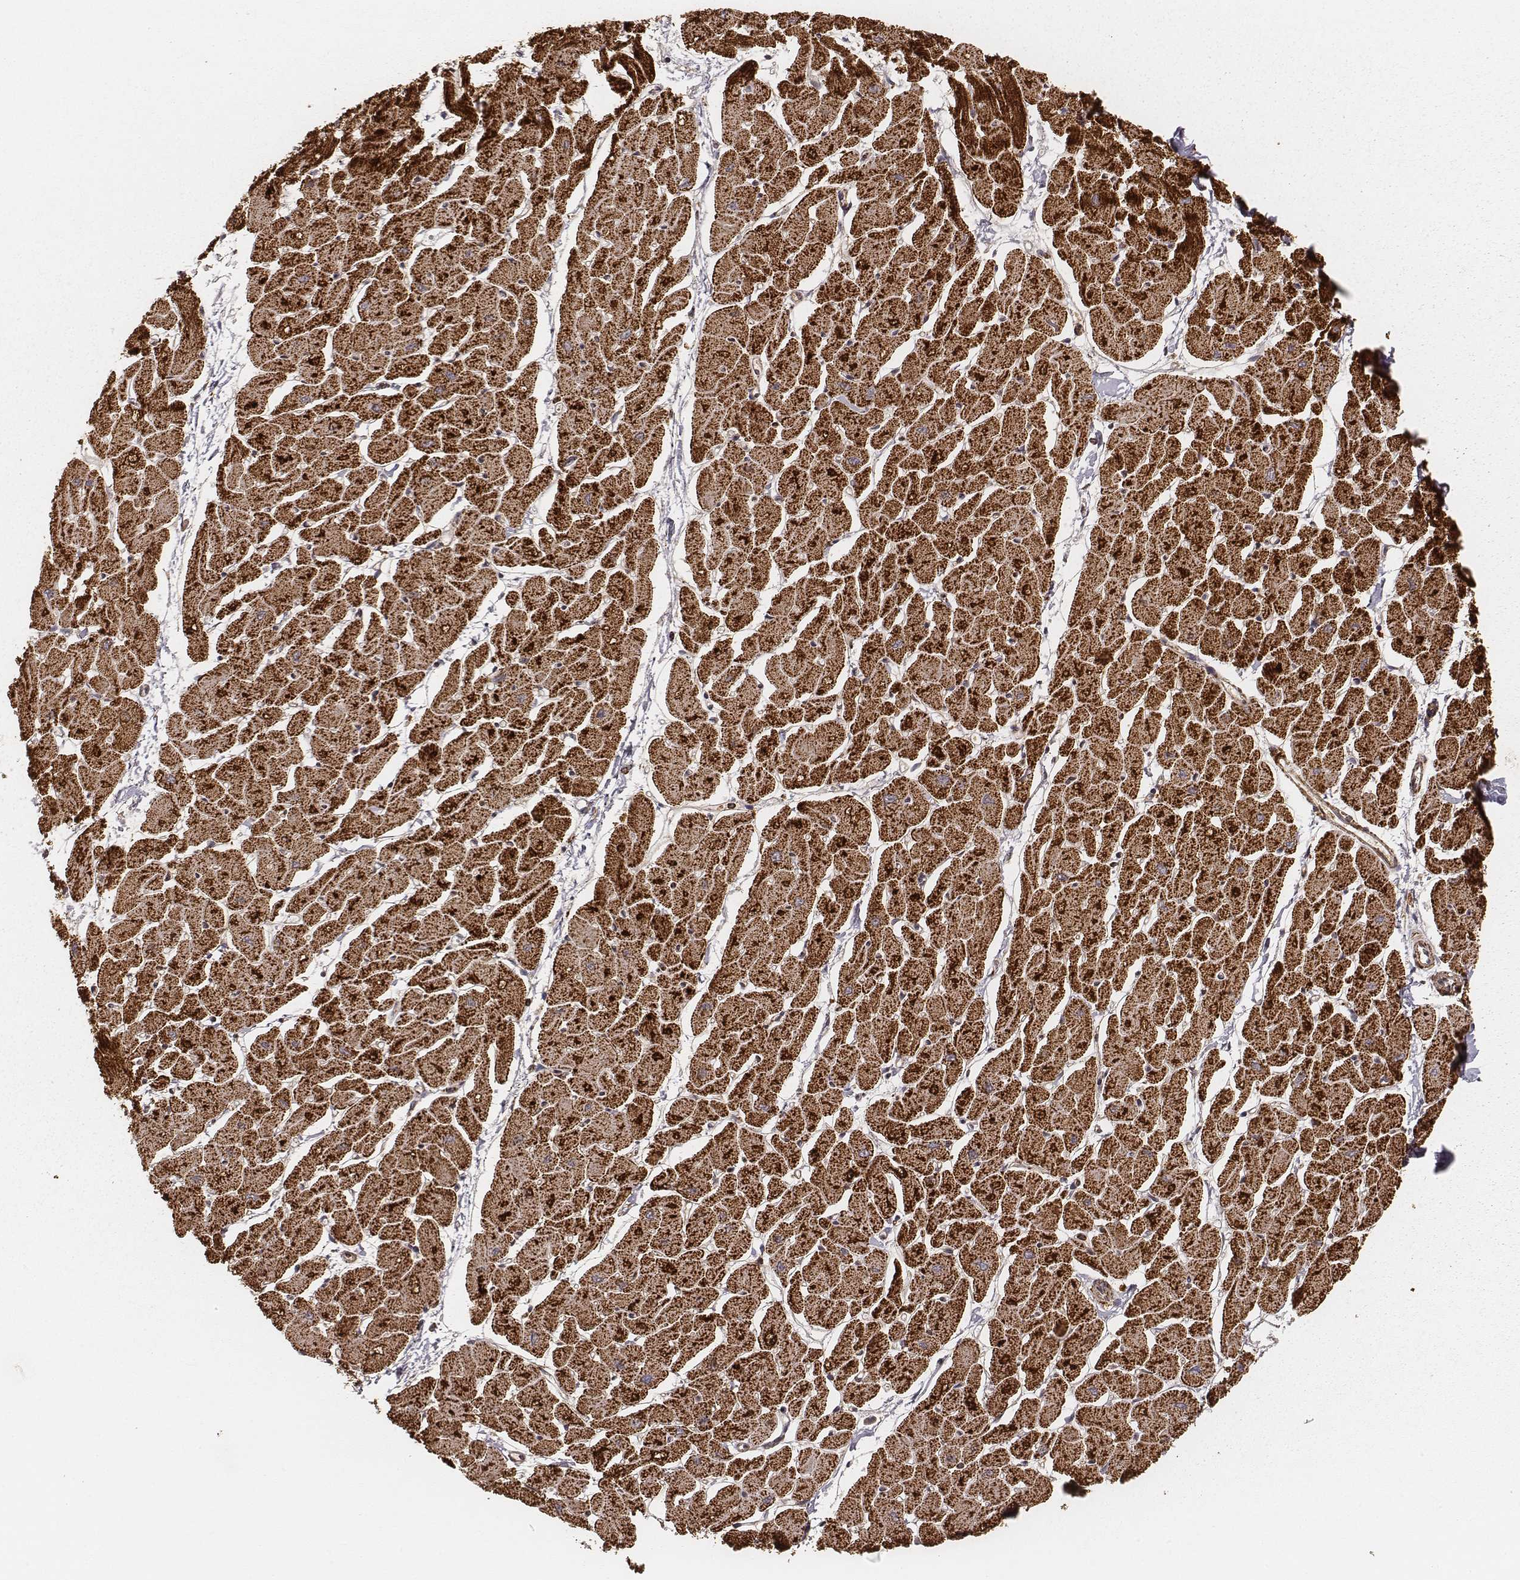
{"staining": {"intensity": "strong", "quantity": ">75%", "location": "cytoplasmic/membranous"}, "tissue": "heart muscle", "cell_type": "Cardiomyocytes", "image_type": "normal", "snomed": [{"axis": "morphology", "description": "Normal tissue, NOS"}, {"axis": "topography", "description": "Heart"}], "caption": "Immunohistochemical staining of benign heart muscle exhibits strong cytoplasmic/membranous protein expression in about >75% of cardiomyocytes. The protein is shown in brown color, while the nuclei are stained blue.", "gene": "CS", "patient": {"sex": "male", "age": 57}}